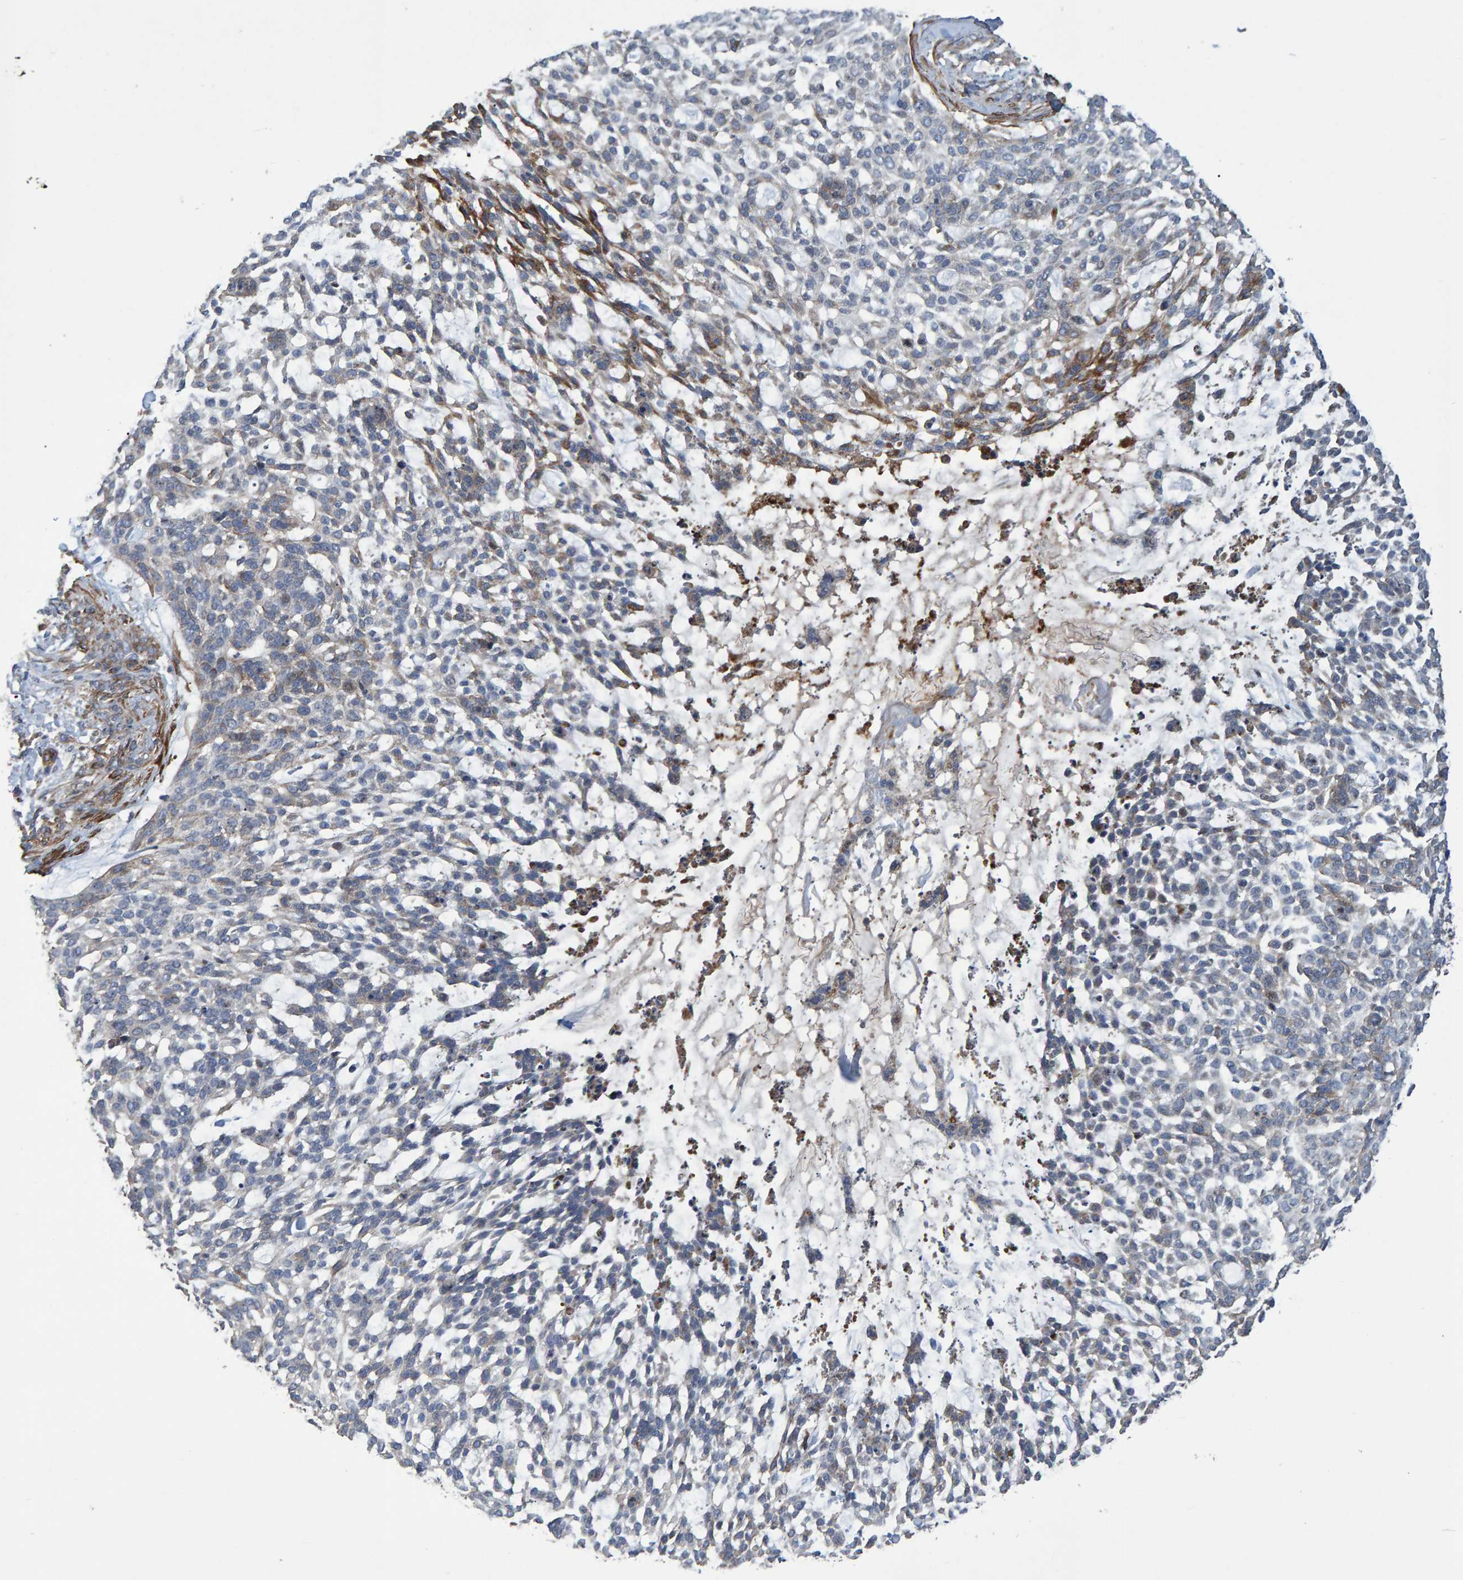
{"staining": {"intensity": "weak", "quantity": "<25%", "location": "cytoplasmic/membranous"}, "tissue": "skin cancer", "cell_type": "Tumor cells", "image_type": "cancer", "snomed": [{"axis": "morphology", "description": "Basal cell carcinoma"}, {"axis": "topography", "description": "Skin"}], "caption": "Tumor cells are negative for protein expression in human basal cell carcinoma (skin).", "gene": "SLIT2", "patient": {"sex": "female", "age": 64}}